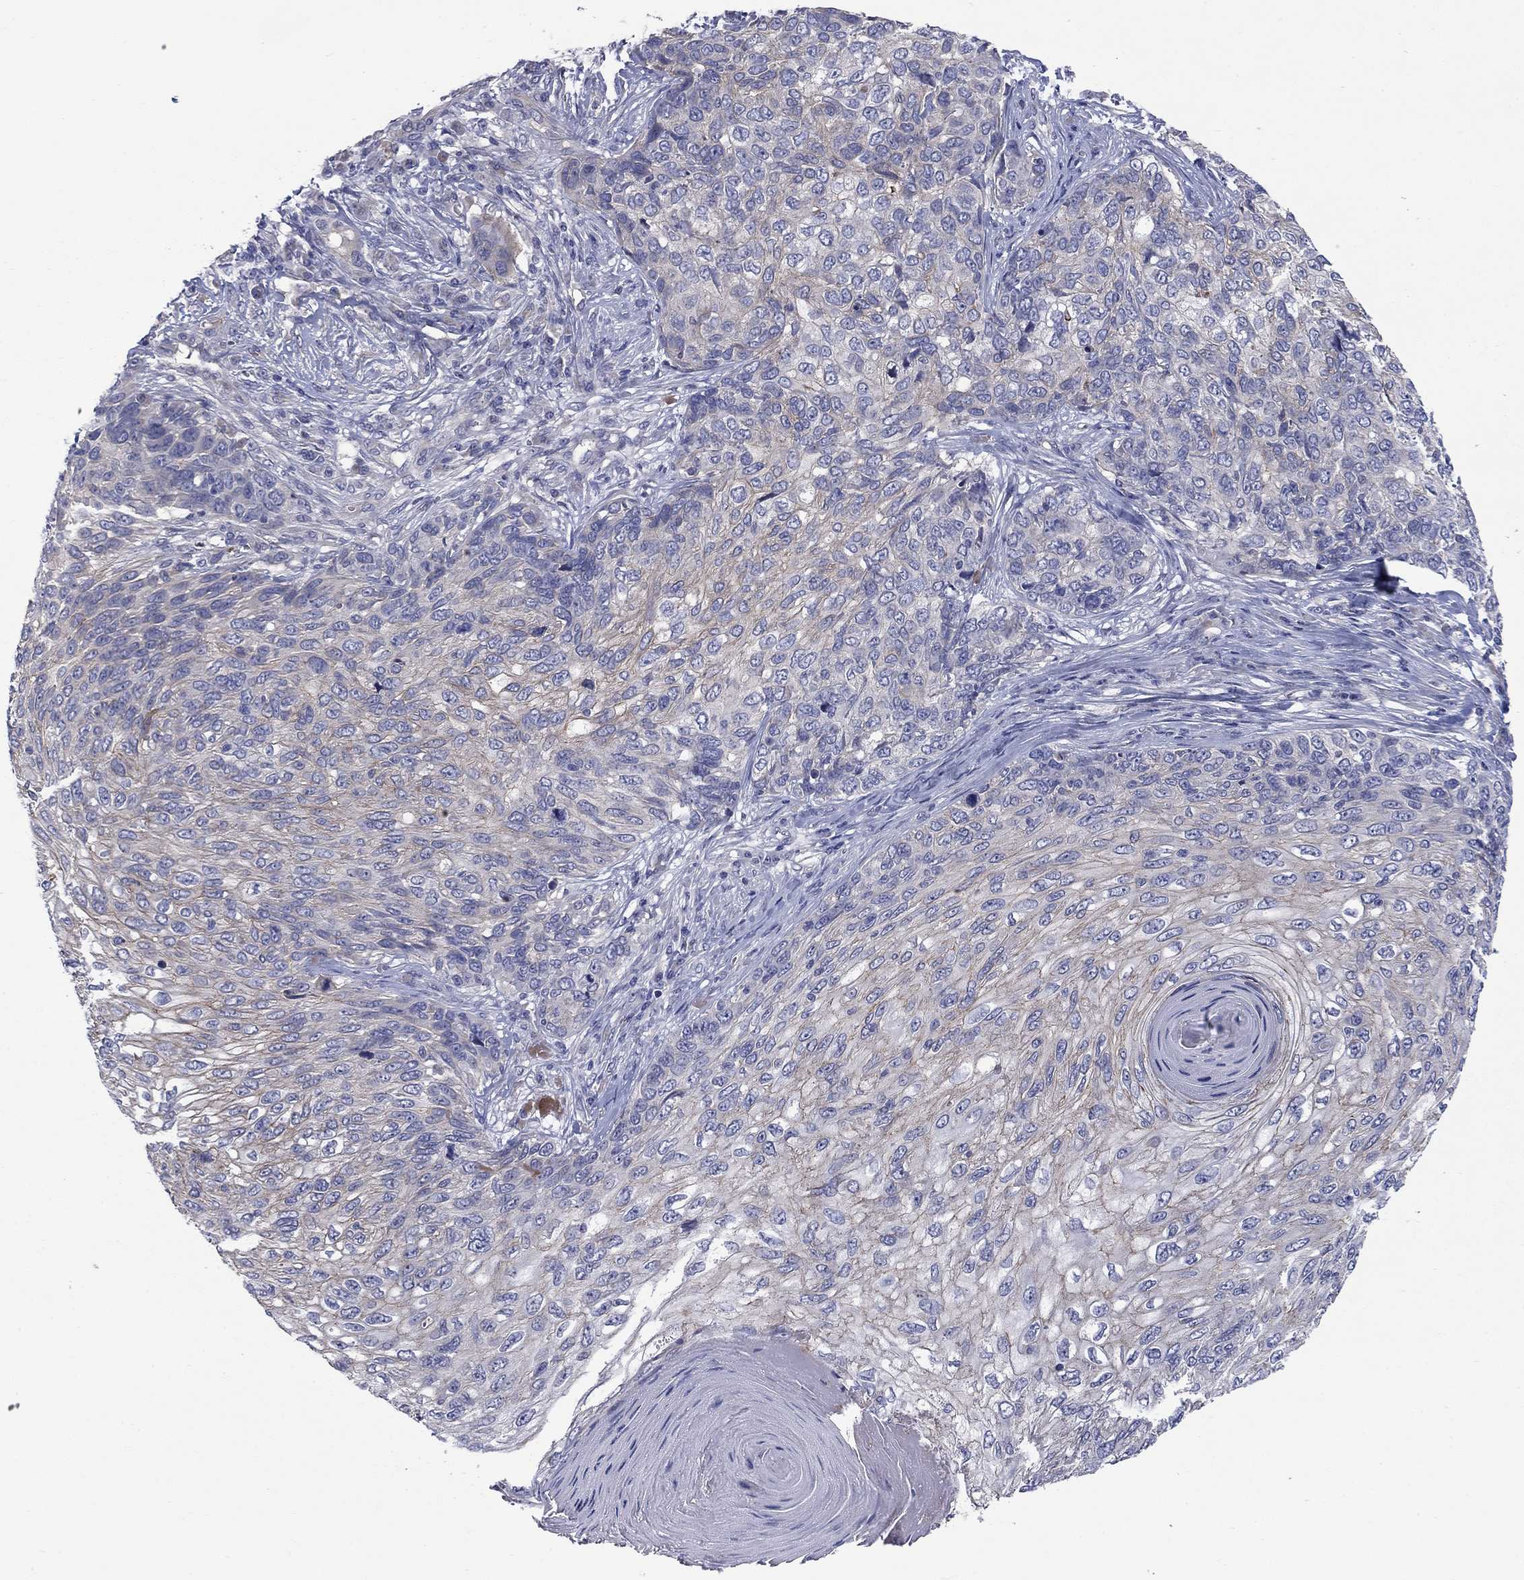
{"staining": {"intensity": "negative", "quantity": "none", "location": "none"}, "tissue": "skin cancer", "cell_type": "Tumor cells", "image_type": "cancer", "snomed": [{"axis": "morphology", "description": "Squamous cell carcinoma, NOS"}, {"axis": "topography", "description": "Skin"}], "caption": "A high-resolution photomicrograph shows immunohistochemistry (IHC) staining of skin squamous cell carcinoma, which displays no significant positivity in tumor cells.", "gene": "SLC1A1", "patient": {"sex": "male", "age": 92}}